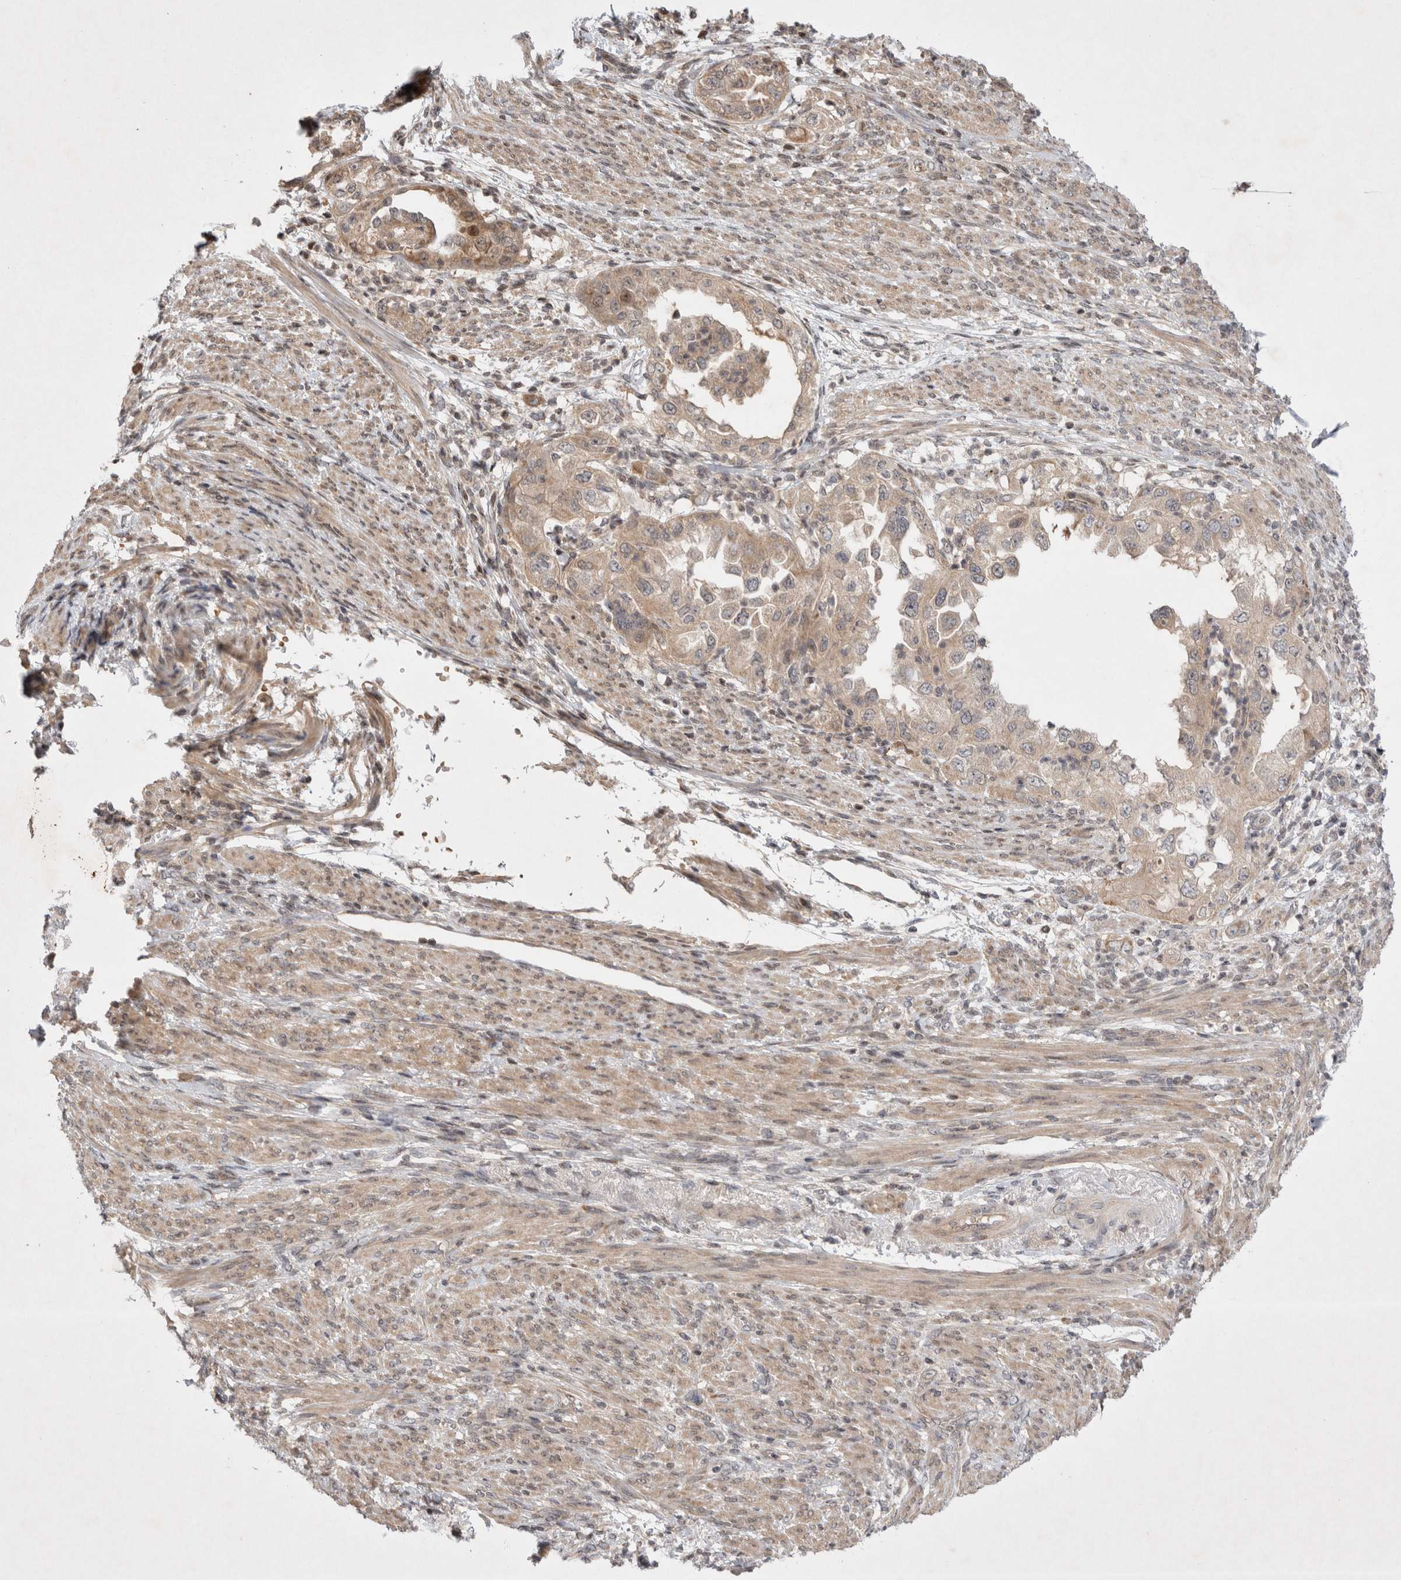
{"staining": {"intensity": "moderate", "quantity": ">75%", "location": "cytoplasmic/membranous"}, "tissue": "endometrial cancer", "cell_type": "Tumor cells", "image_type": "cancer", "snomed": [{"axis": "morphology", "description": "Adenocarcinoma, NOS"}, {"axis": "topography", "description": "Endometrium"}], "caption": "A medium amount of moderate cytoplasmic/membranous expression is identified in about >75% of tumor cells in endometrial cancer (adenocarcinoma) tissue.", "gene": "EIF2AK1", "patient": {"sex": "female", "age": 85}}